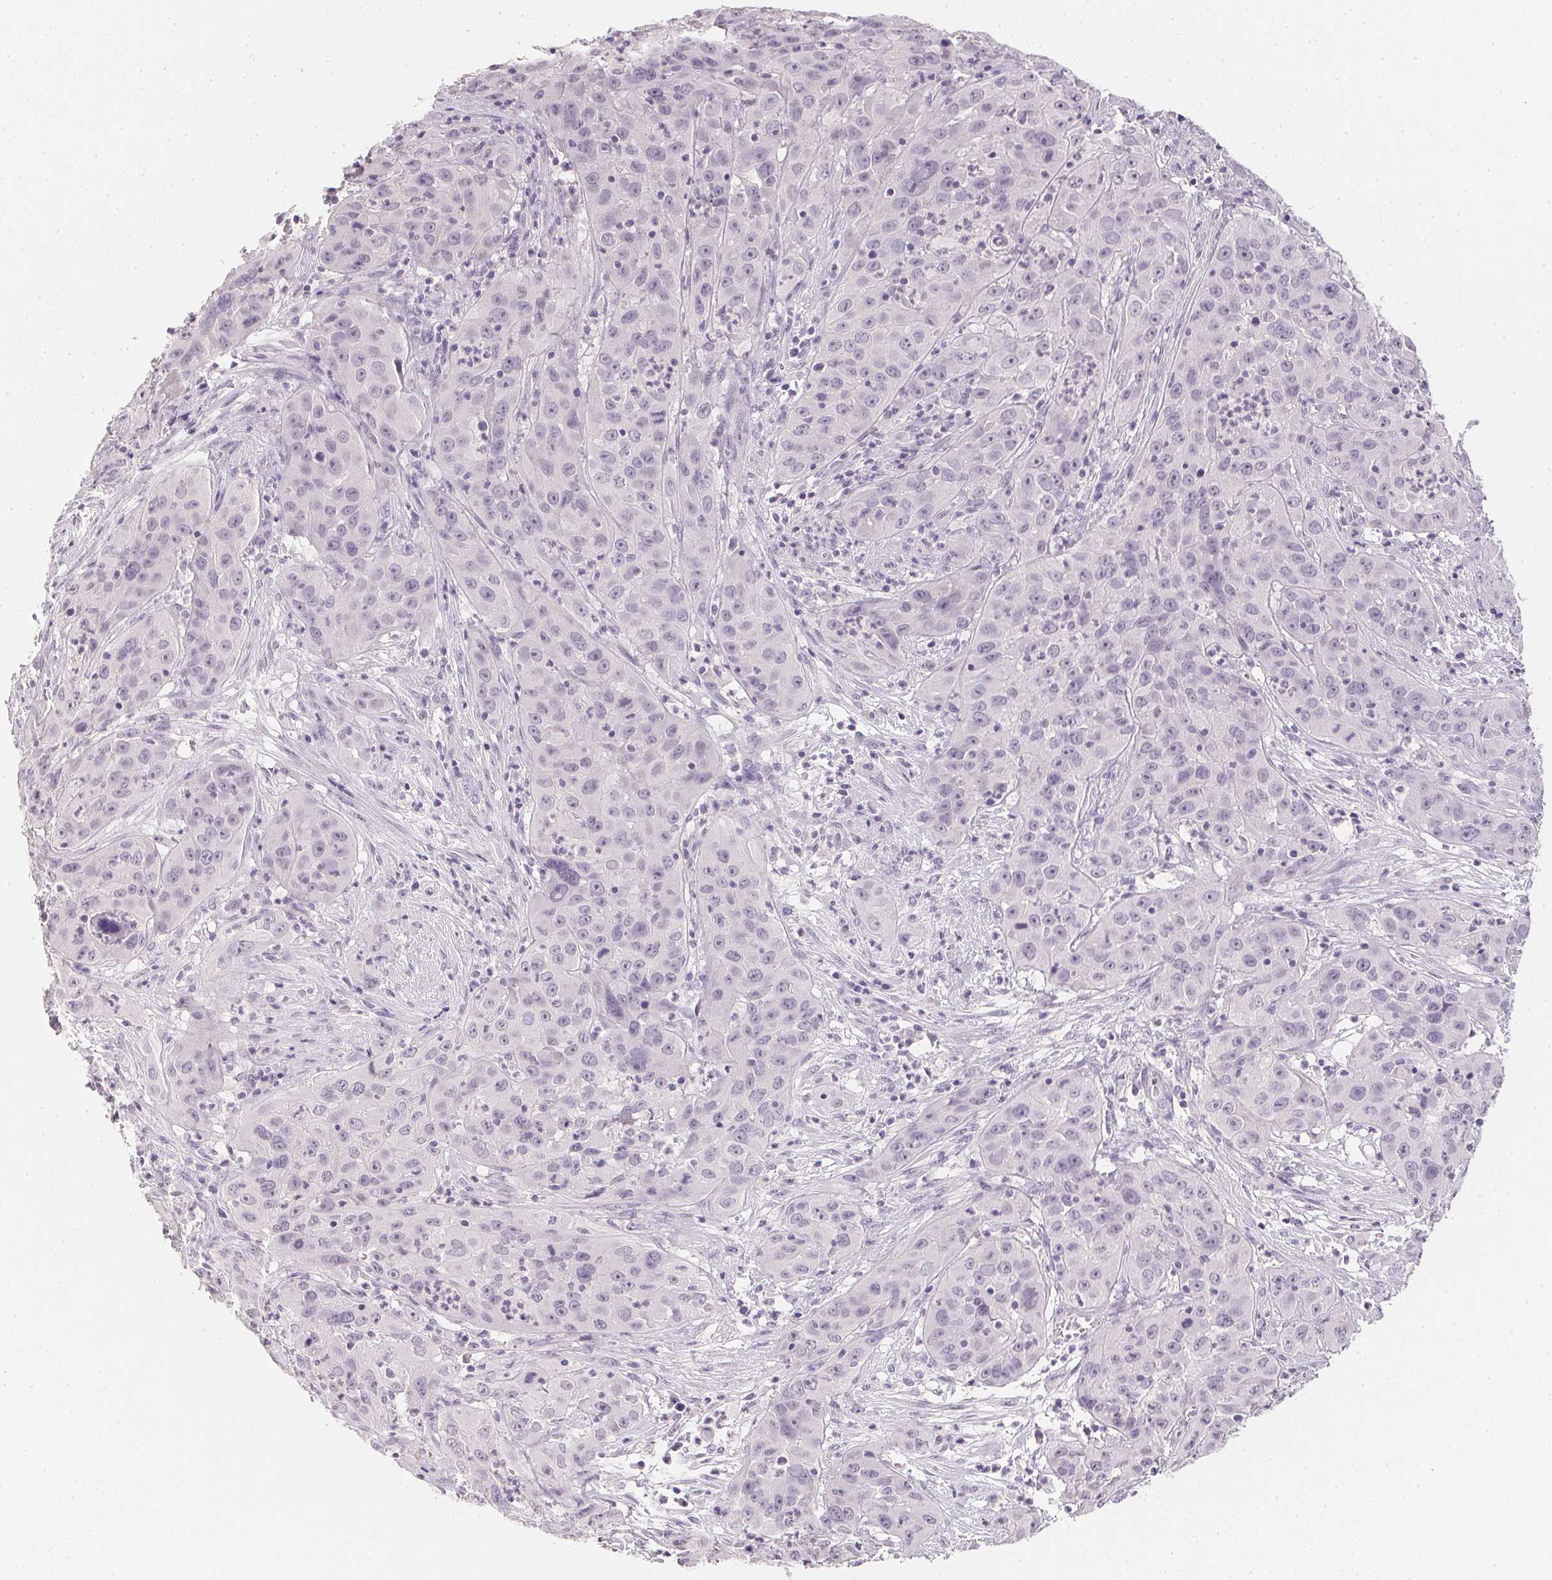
{"staining": {"intensity": "negative", "quantity": "none", "location": "none"}, "tissue": "cervical cancer", "cell_type": "Tumor cells", "image_type": "cancer", "snomed": [{"axis": "morphology", "description": "Squamous cell carcinoma, NOS"}, {"axis": "topography", "description": "Cervix"}], "caption": "DAB immunohistochemical staining of human cervical squamous cell carcinoma demonstrates no significant expression in tumor cells. (Stains: DAB (3,3'-diaminobenzidine) IHC with hematoxylin counter stain, Microscopy: brightfield microscopy at high magnification).", "gene": "PPY", "patient": {"sex": "female", "age": 32}}